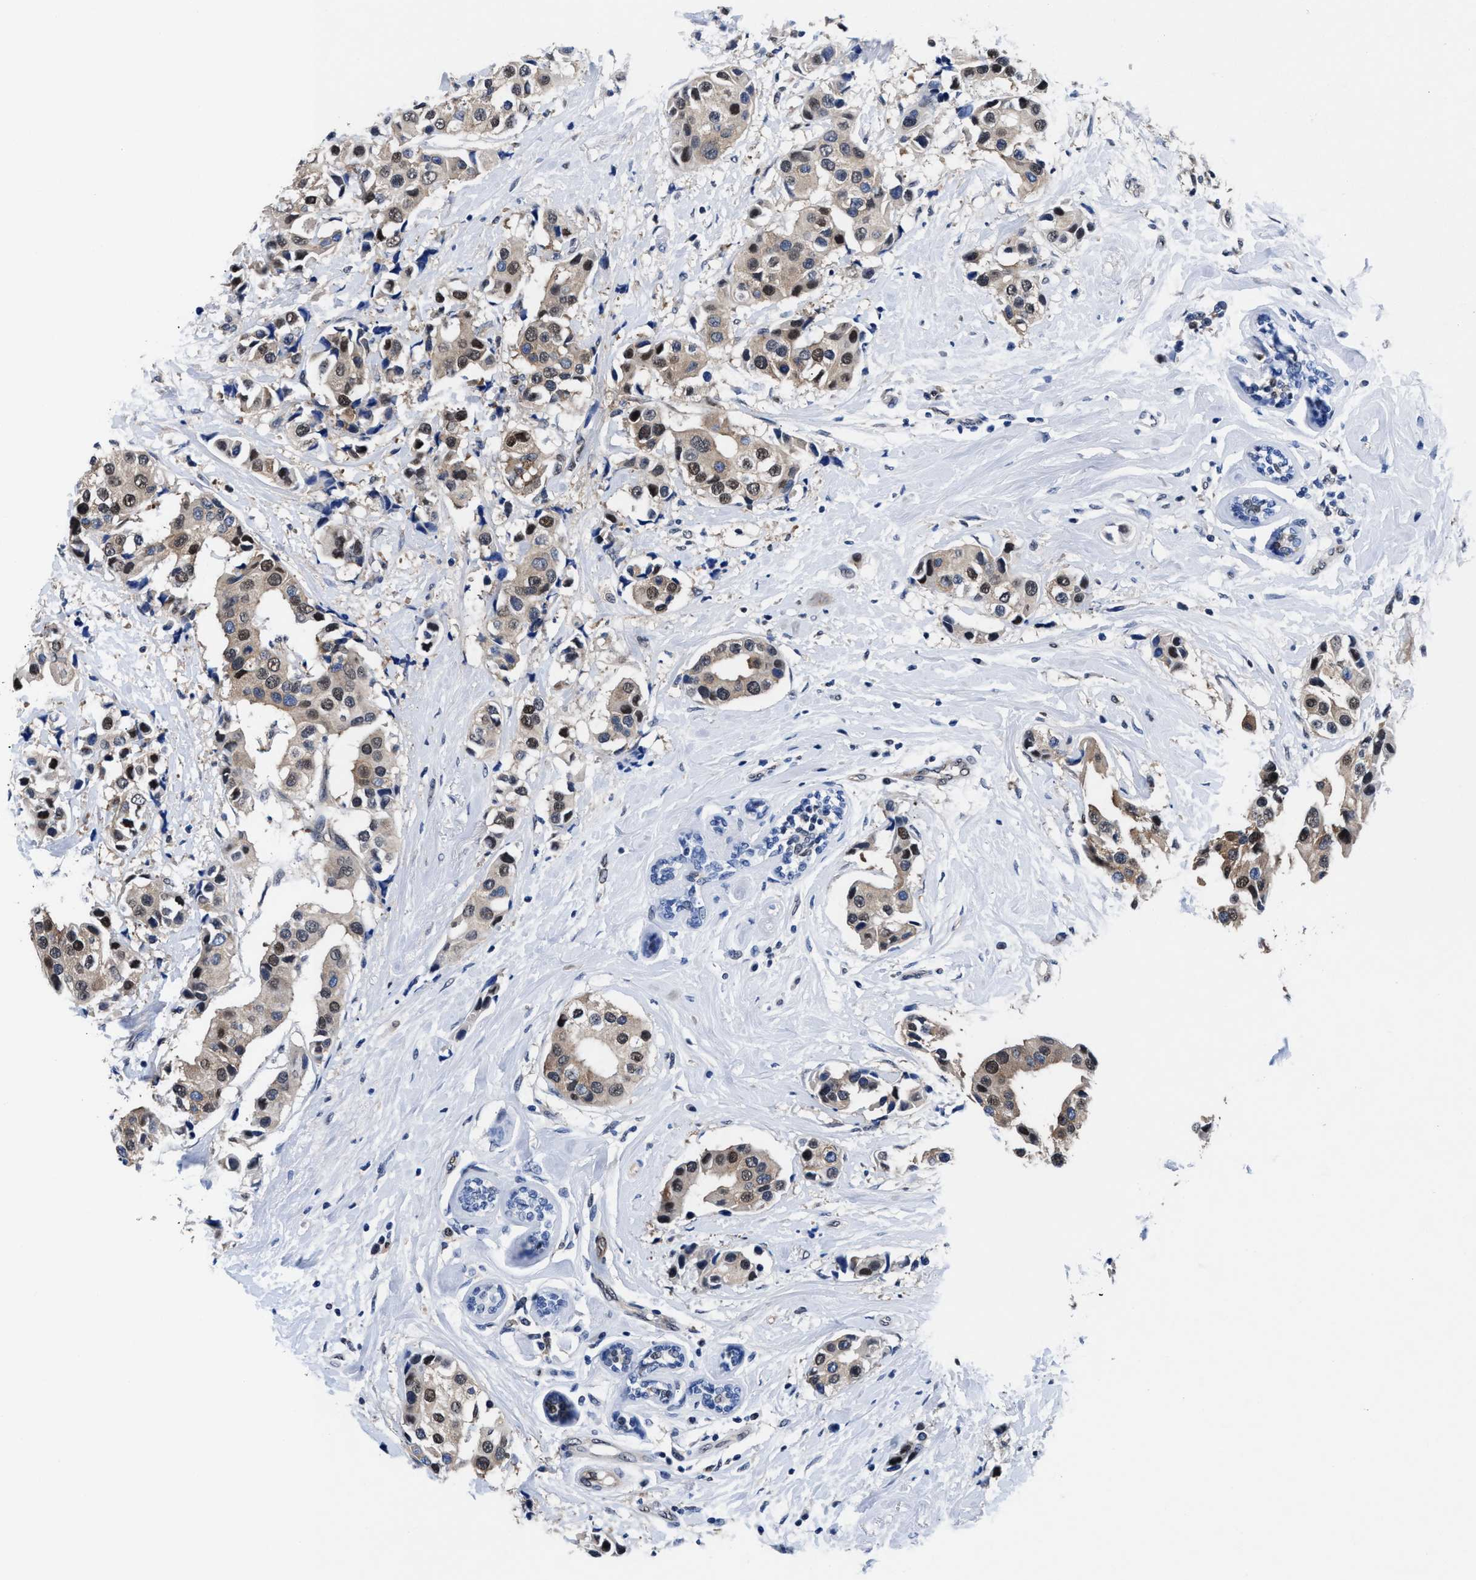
{"staining": {"intensity": "weak", "quantity": ">75%", "location": "cytoplasmic/membranous,nuclear"}, "tissue": "breast cancer", "cell_type": "Tumor cells", "image_type": "cancer", "snomed": [{"axis": "morphology", "description": "Normal tissue, NOS"}, {"axis": "morphology", "description": "Duct carcinoma"}, {"axis": "topography", "description": "Breast"}], "caption": "Intraductal carcinoma (breast) was stained to show a protein in brown. There is low levels of weak cytoplasmic/membranous and nuclear positivity in approximately >75% of tumor cells. The staining is performed using DAB (3,3'-diaminobenzidine) brown chromogen to label protein expression. The nuclei are counter-stained blue using hematoxylin.", "gene": "ACLY", "patient": {"sex": "female", "age": 39}}